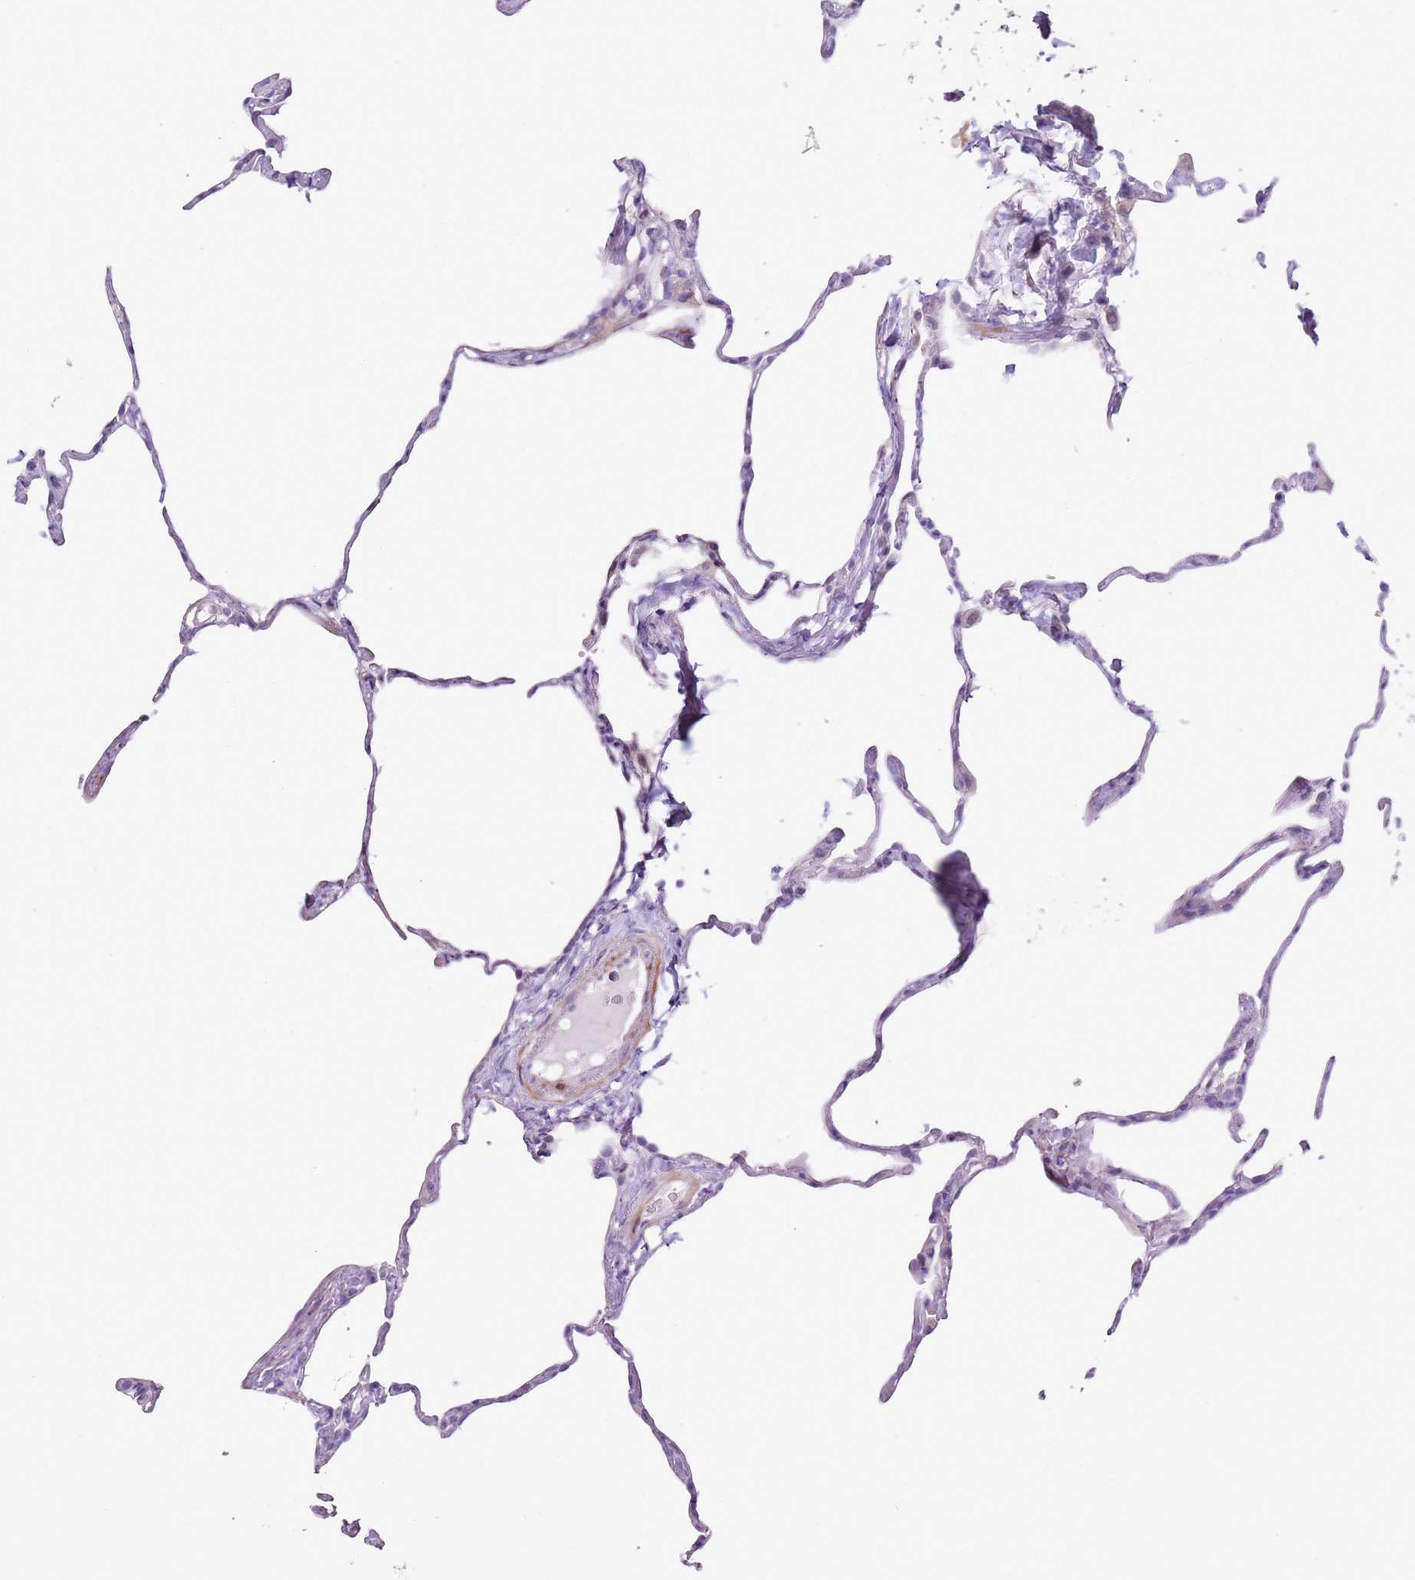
{"staining": {"intensity": "negative", "quantity": "none", "location": "none"}, "tissue": "lung", "cell_type": "Alveolar cells", "image_type": "normal", "snomed": [{"axis": "morphology", "description": "Normal tissue, NOS"}, {"axis": "topography", "description": "Lung"}], "caption": "The photomicrograph shows no staining of alveolar cells in unremarkable lung. The staining was performed using DAB to visualize the protein expression in brown, while the nuclei were stained in blue with hematoxylin (Magnification: 20x).", "gene": "ZNF239", "patient": {"sex": "male", "age": 65}}